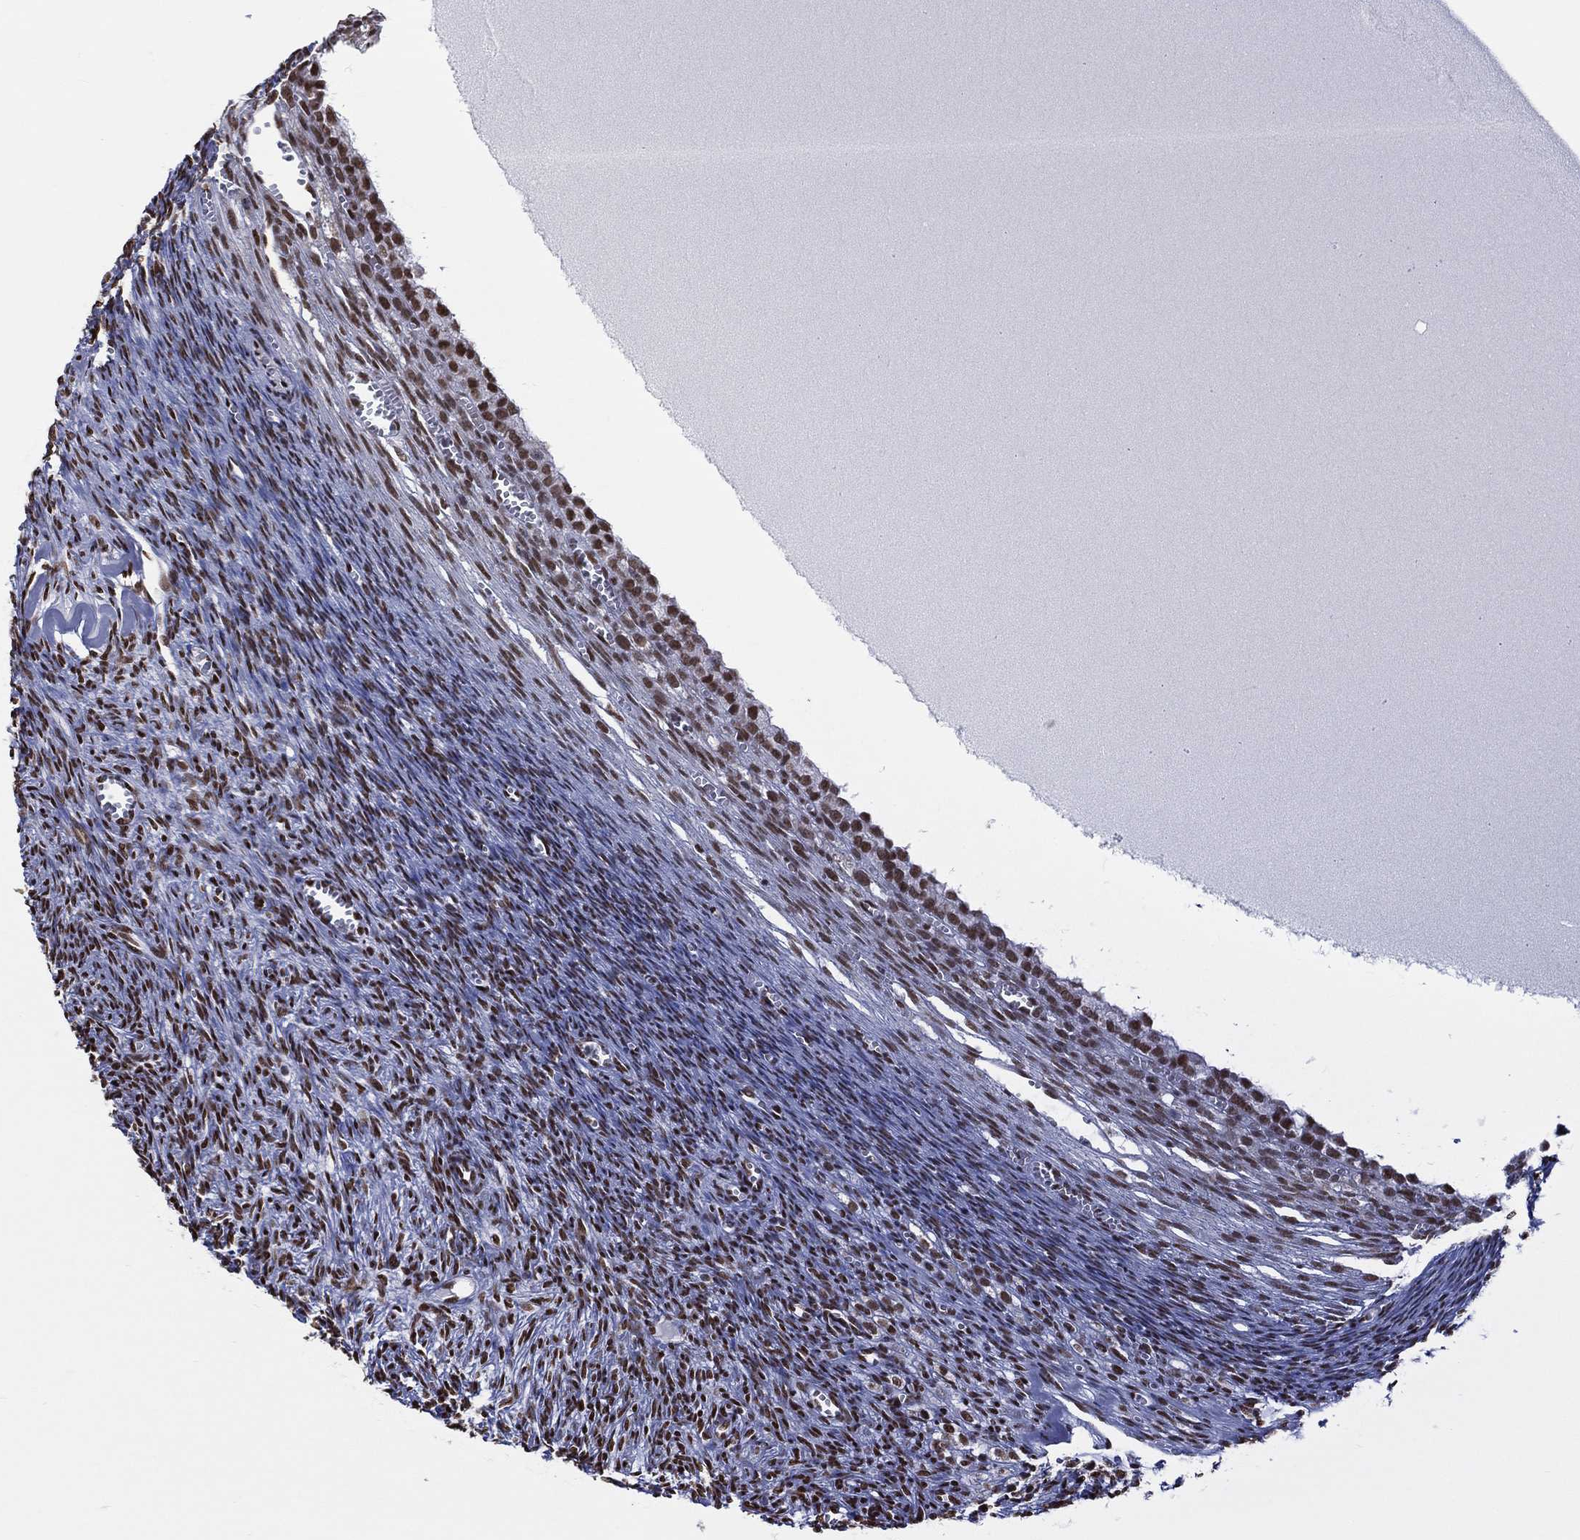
{"staining": {"intensity": "strong", "quantity": ">75%", "location": "nuclear"}, "tissue": "ovary", "cell_type": "Follicle cells", "image_type": "normal", "snomed": [{"axis": "morphology", "description": "Normal tissue, NOS"}, {"axis": "topography", "description": "Ovary"}], "caption": "The immunohistochemical stain highlights strong nuclear positivity in follicle cells of unremarkable ovary.", "gene": "ZNF7", "patient": {"sex": "female", "age": 43}}